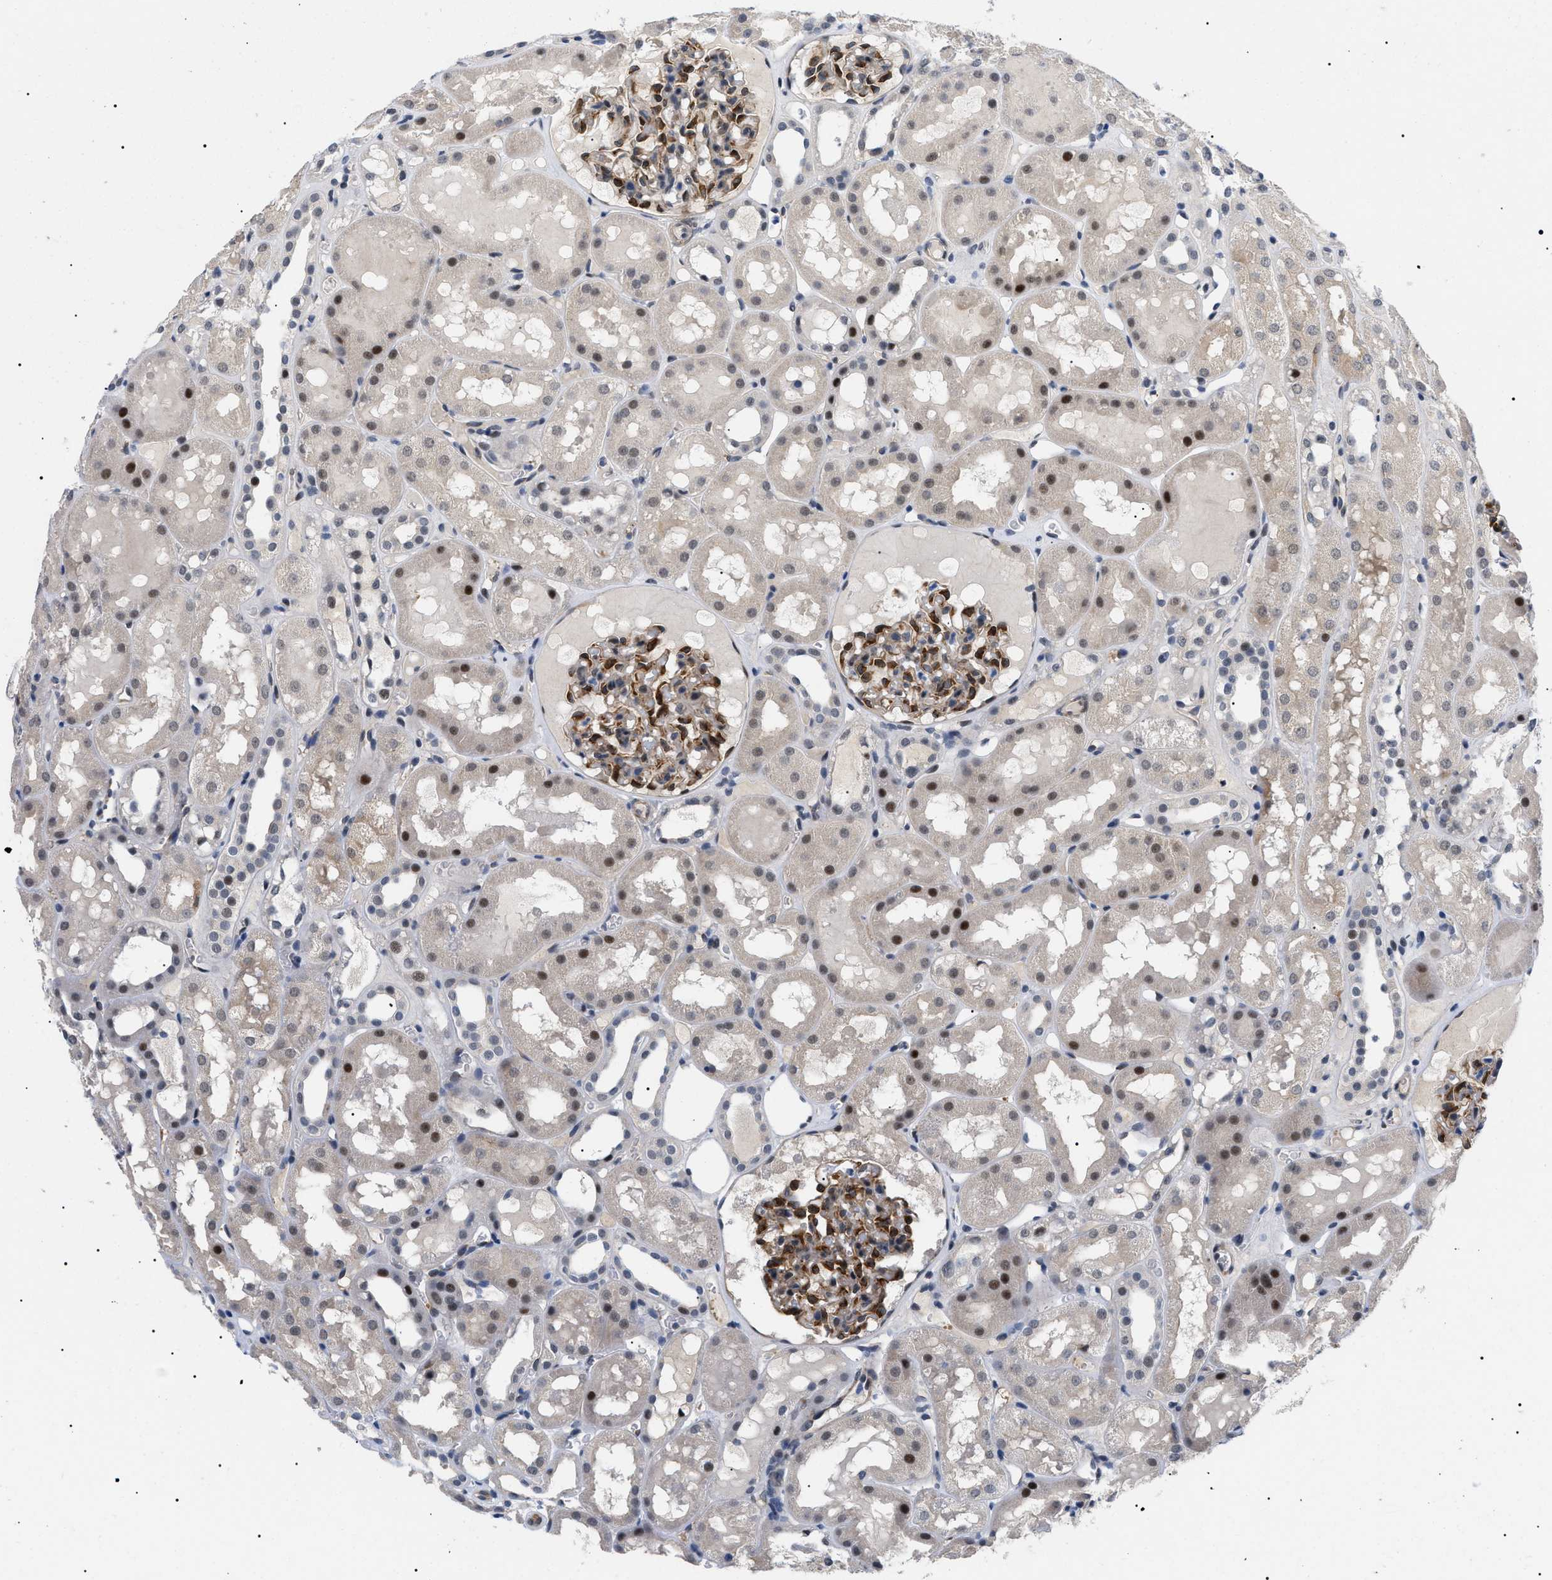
{"staining": {"intensity": "moderate", "quantity": "25%-75%", "location": "cytoplasmic/membranous,nuclear"}, "tissue": "kidney", "cell_type": "Cells in glomeruli", "image_type": "normal", "snomed": [{"axis": "morphology", "description": "Normal tissue, NOS"}, {"axis": "topography", "description": "Kidney"}, {"axis": "topography", "description": "Urinary bladder"}], "caption": "IHC histopathology image of benign kidney: human kidney stained using immunohistochemistry displays medium levels of moderate protein expression localized specifically in the cytoplasmic/membranous,nuclear of cells in glomeruli, appearing as a cytoplasmic/membranous,nuclear brown color.", "gene": "GARRE1", "patient": {"sex": "male", "age": 16}}